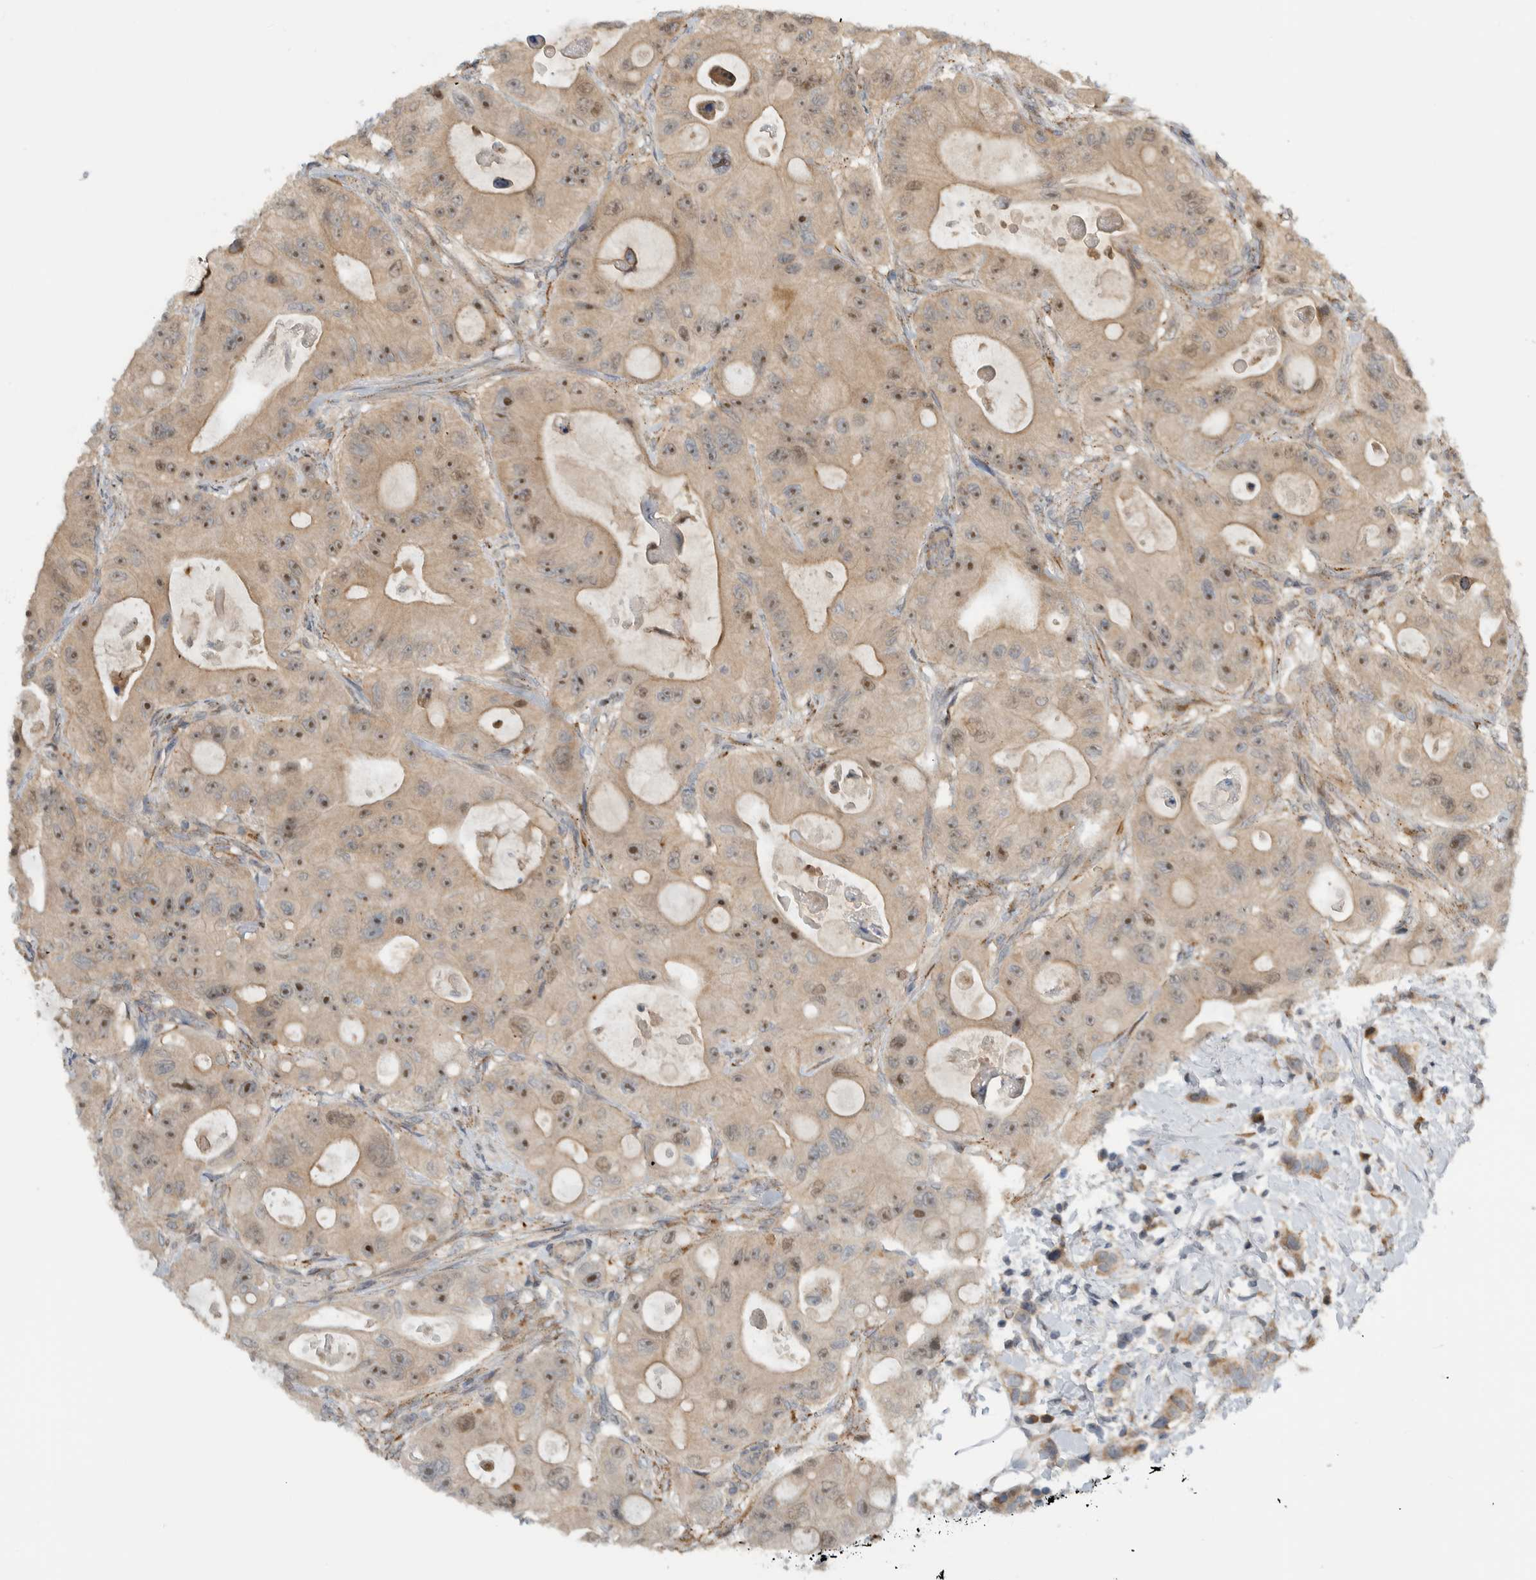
{"staining": {"intensity": "moderate", "quantity": ">75%", "location": "cytoplasmic/membranous,nuclear"}, "tissue": "colorectal cancer", "cell_type": "Tumor cells", "image_type": "cancer", "snomed": [{"axis": "morphology", "description": "Adenocarcinoma, NOS"}, {"axis": "topography", "description": "Colon"}], "caption": "Immunohistochemistry (IHC) (DAB (3,3'-diaminobenzidine)) staining of colorectal cancer displays moderate cytoplasmic/membranous and nuclear protein staining in approximately >75% of tumor cells.", "gene": "MPRIP", "patient": {"sex": "female", "age": 46}}